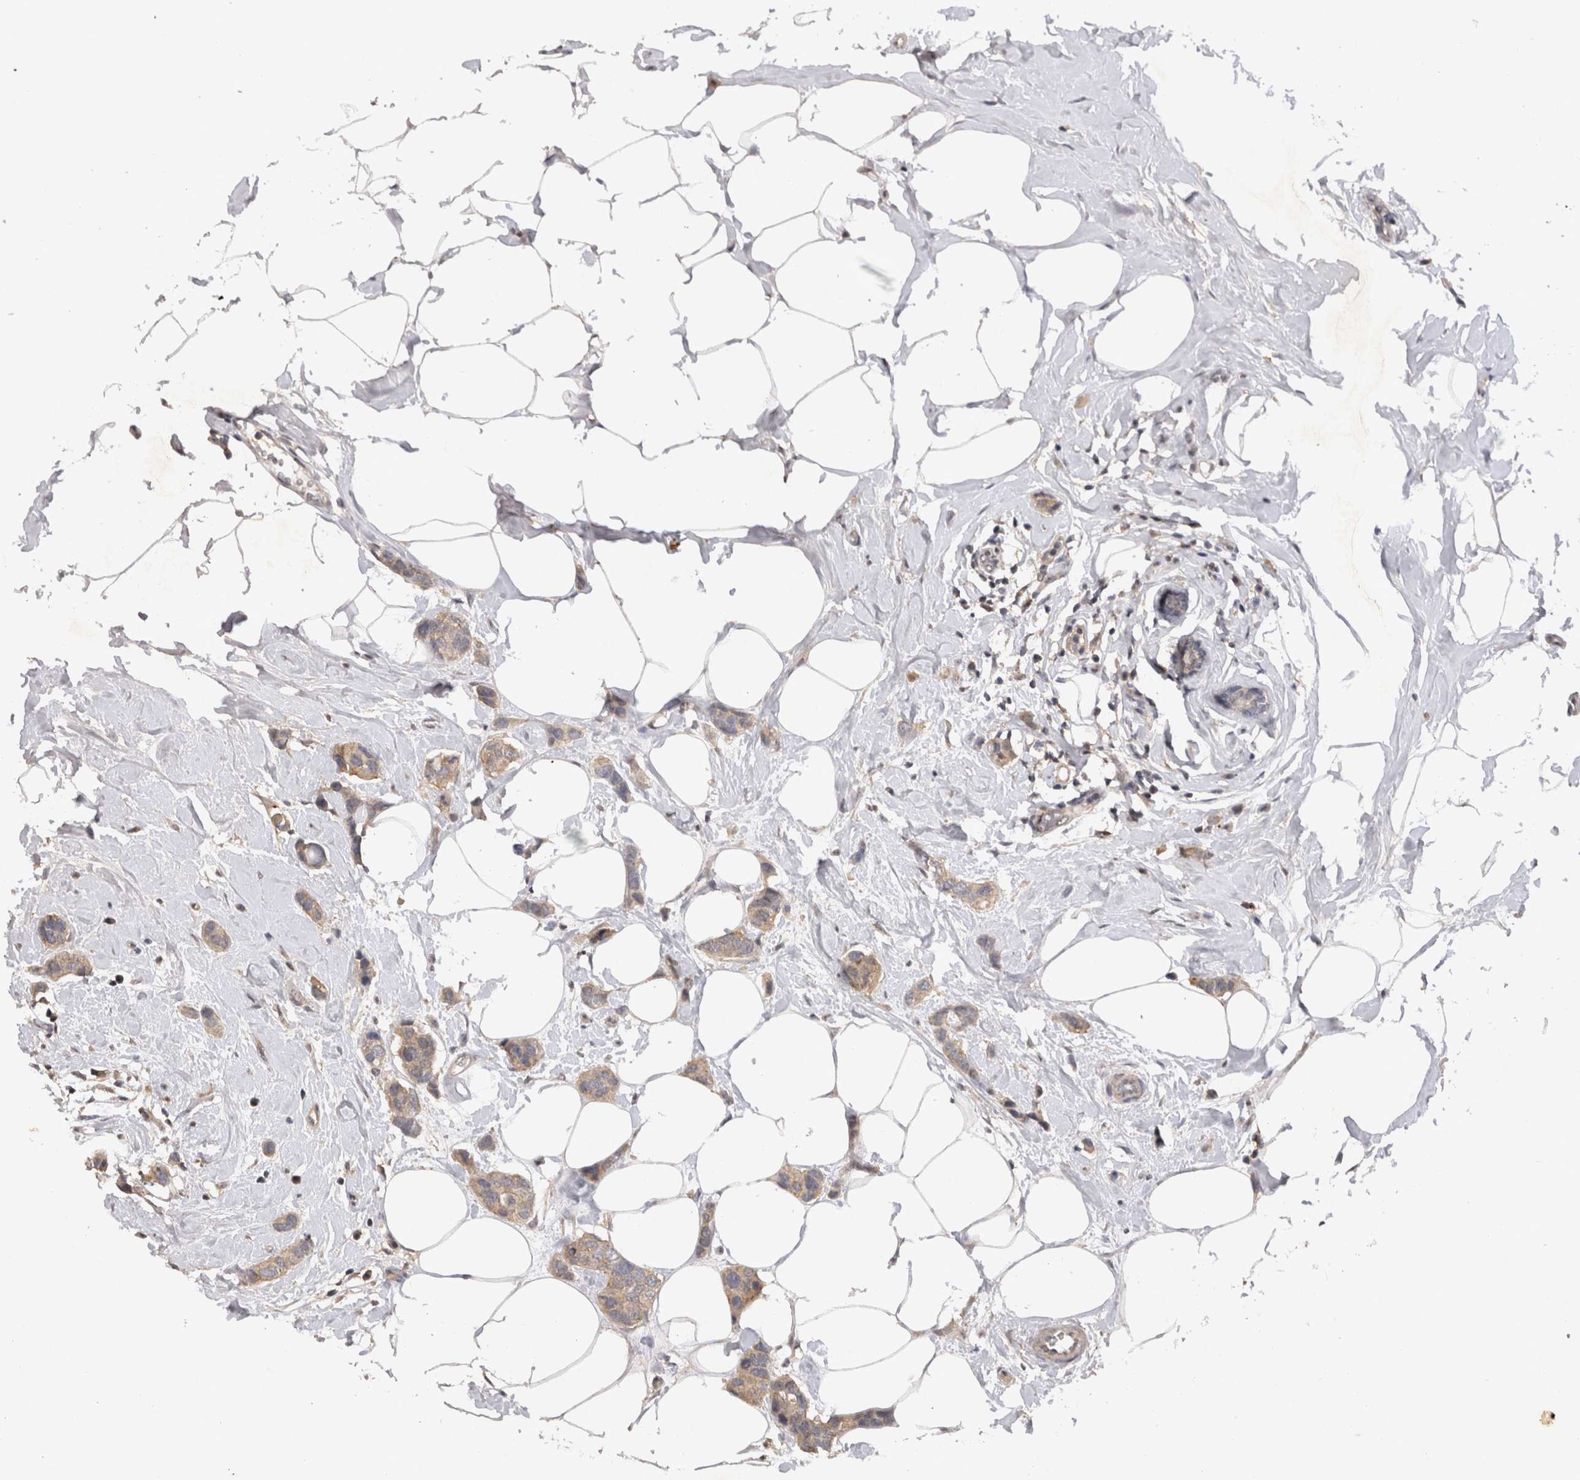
{"staining": {"intensity": "weak", "quantity": "25%-75%", "location": "cytoplasmic/membranous"}, "tissue": "breast cancer", "cell_type": "Tumor cells", "image_type": "cancer", "snomed": [{"axis": "morphology", "description": "Normal tissue, NOS"}, {"axis": "morphology", "description": "Duct carcinoma"}, {"axis": "topography", "description": "Breast"}], "caption": "This image demonstrates immunohistochemistry staining of breast cancer (infiltrating ductal carcinoma), with low weak cytoplasmic/membranous positivity in about 25%-75% of tumor cells.", "gene": "RASSF3", "patient": {"sex": "female", "age": 50}}